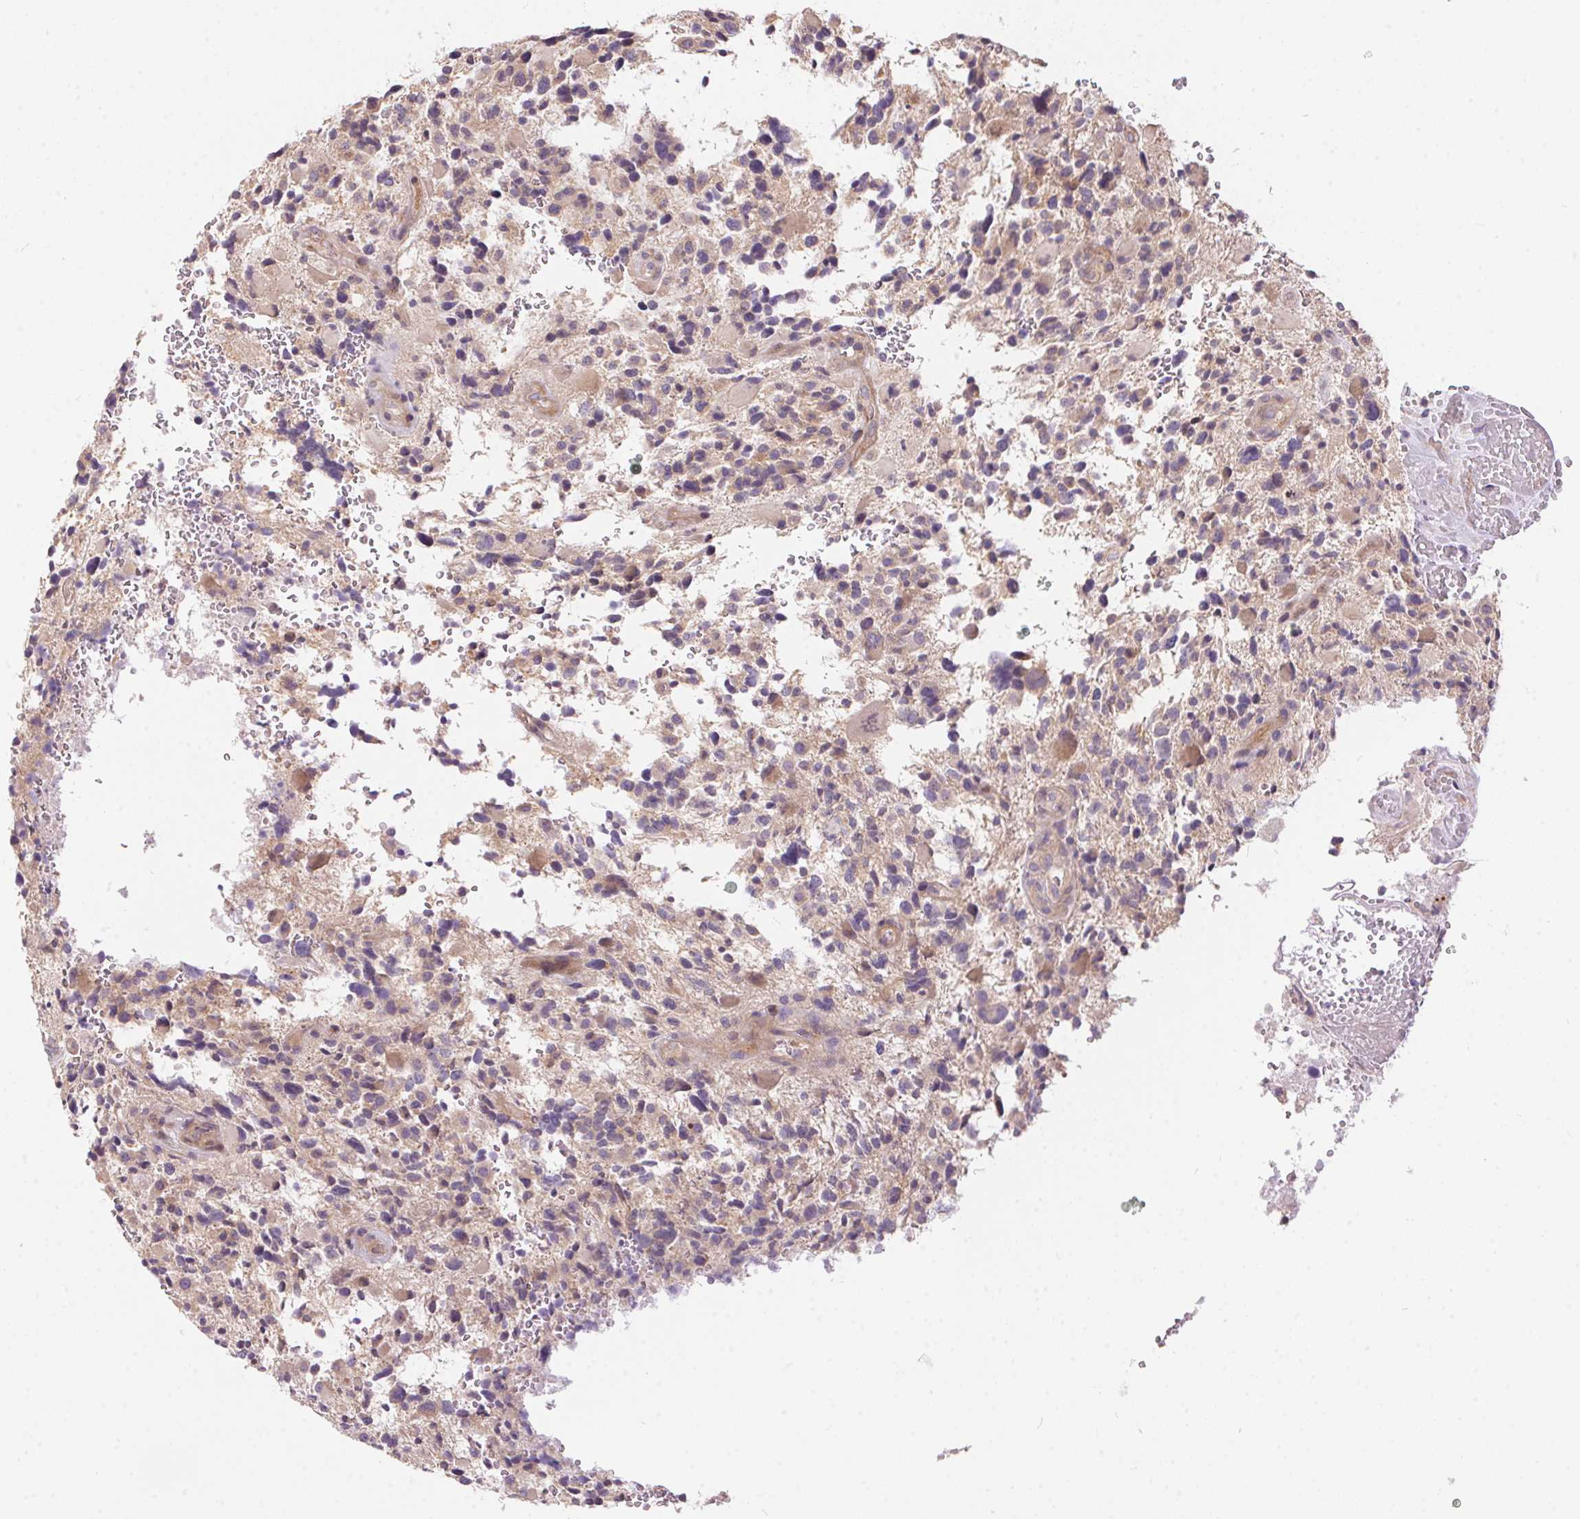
{"staining": {"intensity": "weak", "quantity": "25%-75%", "location": "cytoplasmic/membranous"}, "tissue": "glioma", "cell_type": "Tumor cells", "image_type": "cancer", "snomed": [{"axis": "morphology", "description": "Glioma, malignant, High grade"}, {"axis": "topography", "description": "Brain"}], "caption": "Immunohistochemistry (IHC) (DAB (3,3'-diaminobenzidine)) staining of malignant glioma (high-grade) exhibits weak cytoplasmic/membranous protein positivity in about 25%-75% of tumor cells.", "gene": "UNC13B", "patient": {"sex": "female", "age": 71}}